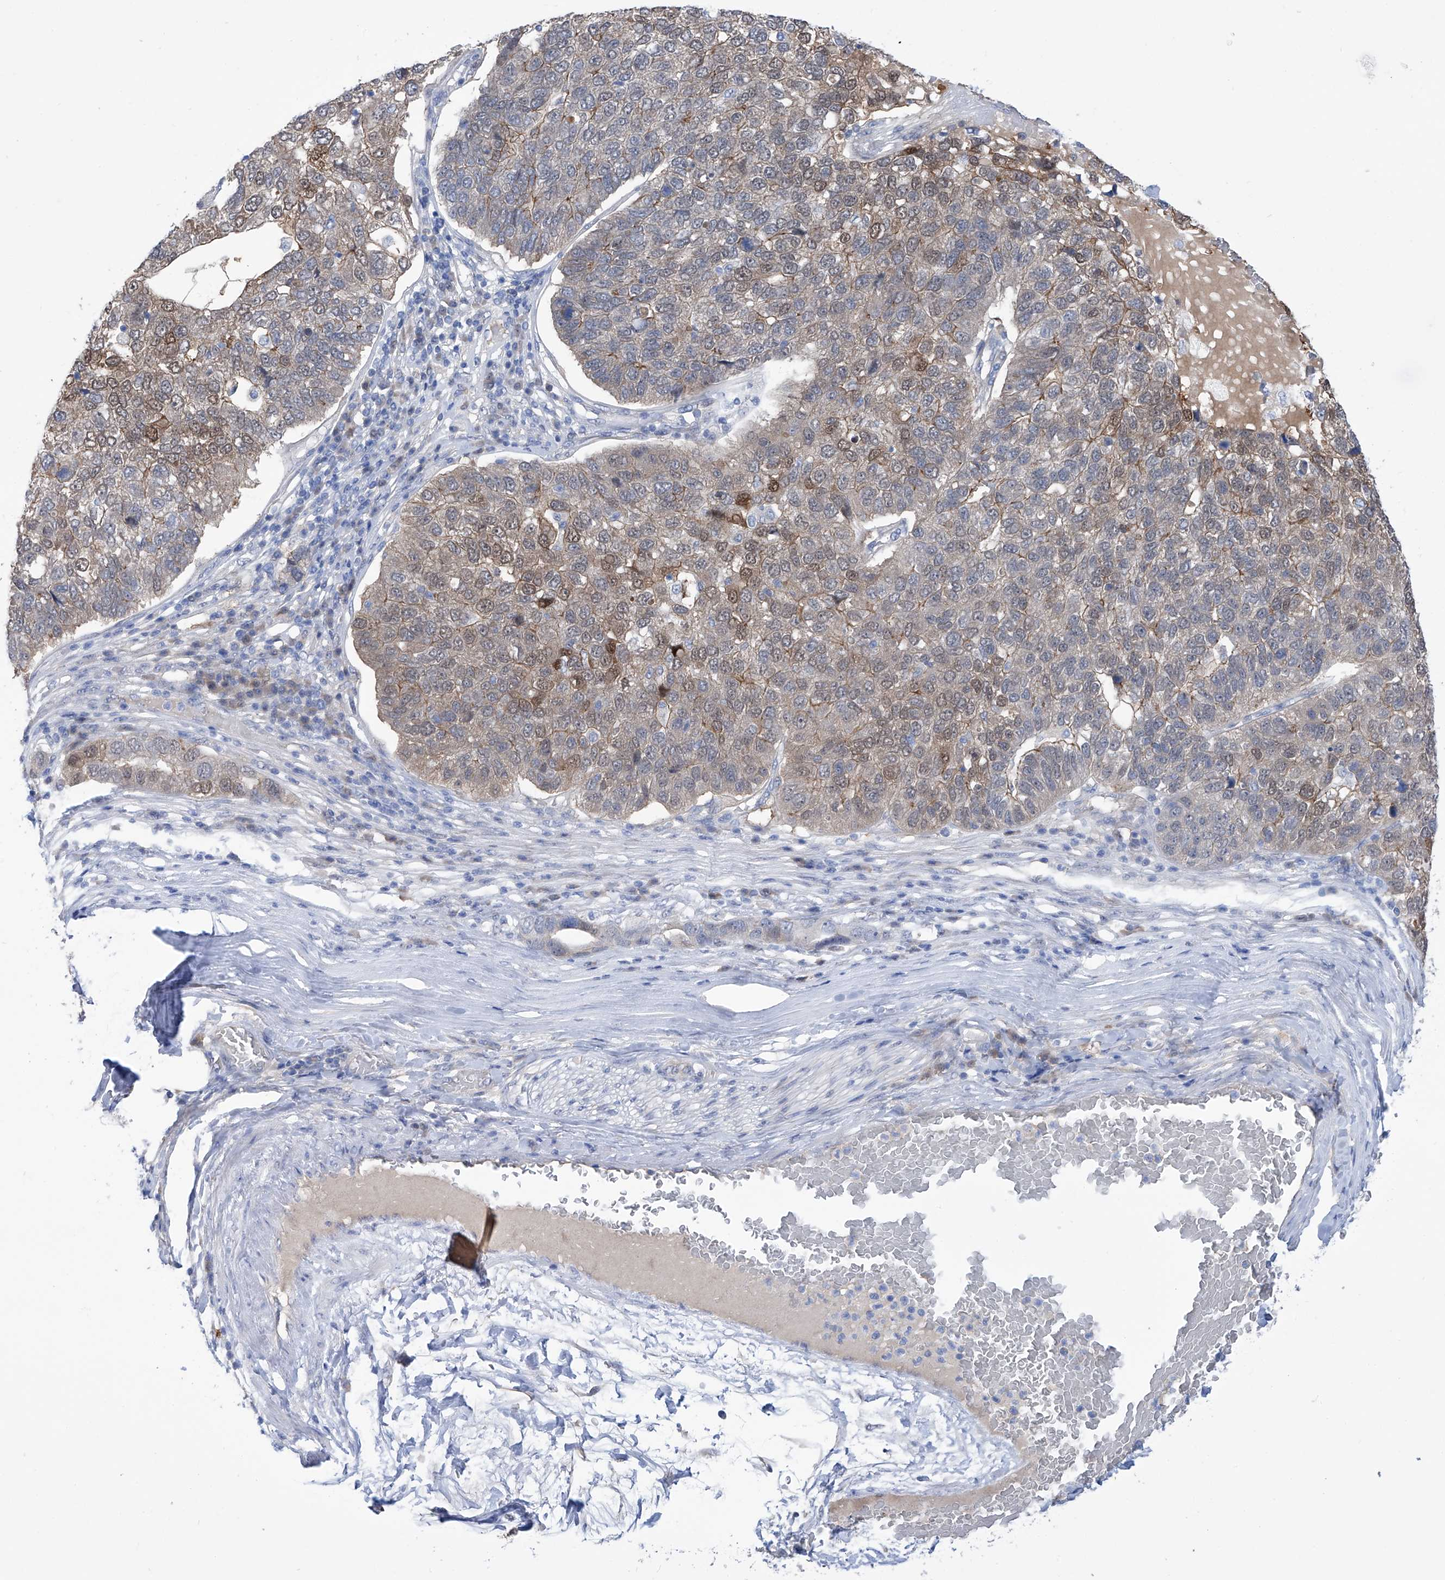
{"staining": {"intensity": "moderate", "quantity": "<25%", "location": "cytoplasmic/membranous,nuclear"}, "tissue": "pancreatic cancer", "cell_type": "Tumor cells", "image_type": "cancer", "snomed": [{"axis": "morphology", "description": "Adenocarcinoma, NOS"}, {"axis": "topography", "description": "Pancreas"}], "caption": "Pancreatic adenocarcinoma was stained to show a protein in brown. There is low levels of moderate cytoplasmic/membranous and nuclear staining in about <25% of tumor cells.", "gene": "PGM3", "patient": {"sex": "female", "age": 61}}